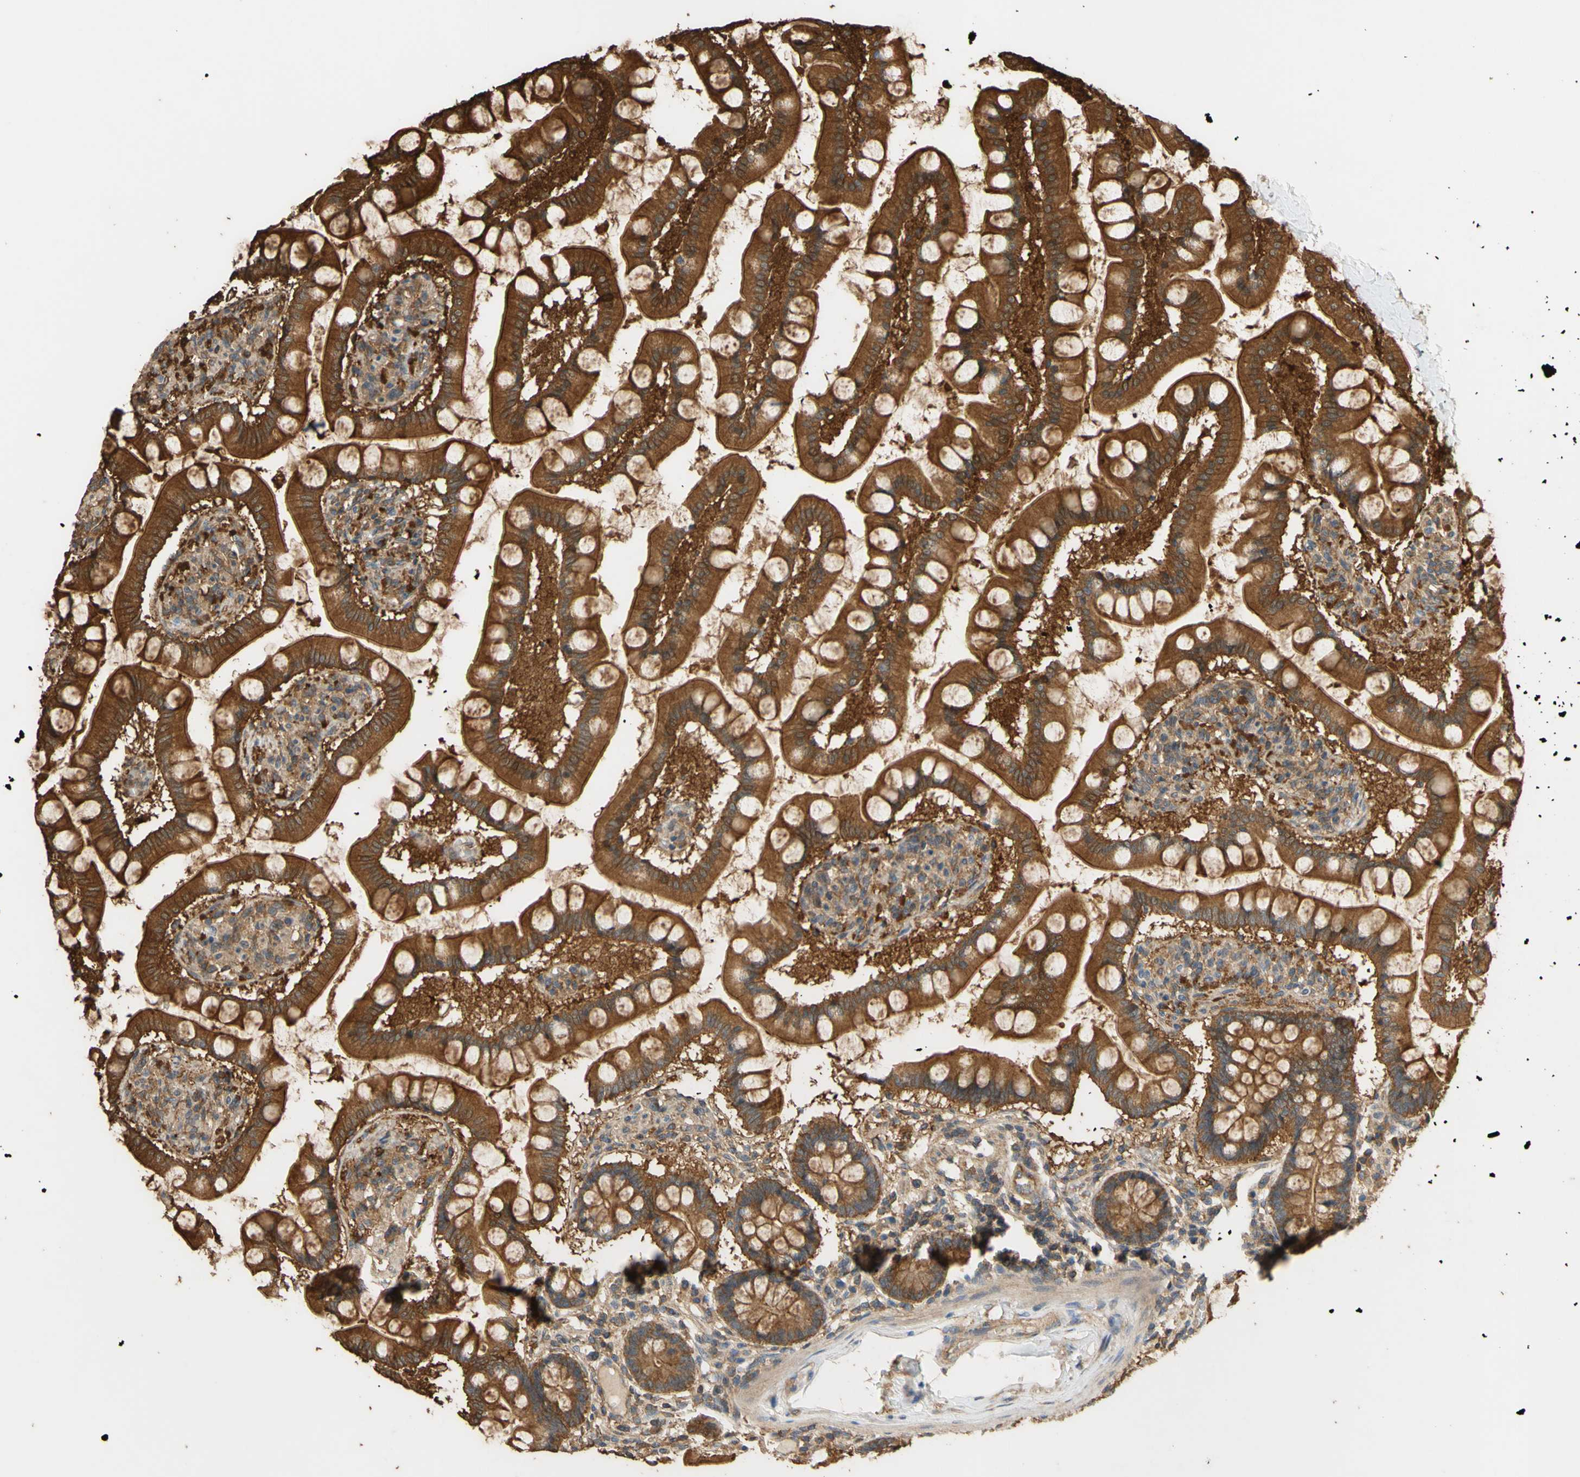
{"staining": {"intensity": "strong", "quantity": ">75%", "location": "cytoplasmic/membranous"}, "tissue": "small intestine", "cell_type": "Glandular cells", "image_type": "normal", "snomed": [{"axis": "morphology", "description": "Normal tissue, NOS"}, {"axis": "topography", "description": "Small intestine"}], "caption": "Protein staining of unremarkable small intestine shows strong cytoplasmic/membranous expression in approximately >75% of glandular cells.", "gene": "CTTN", "patient": {"sex": "male", "age": 41}}